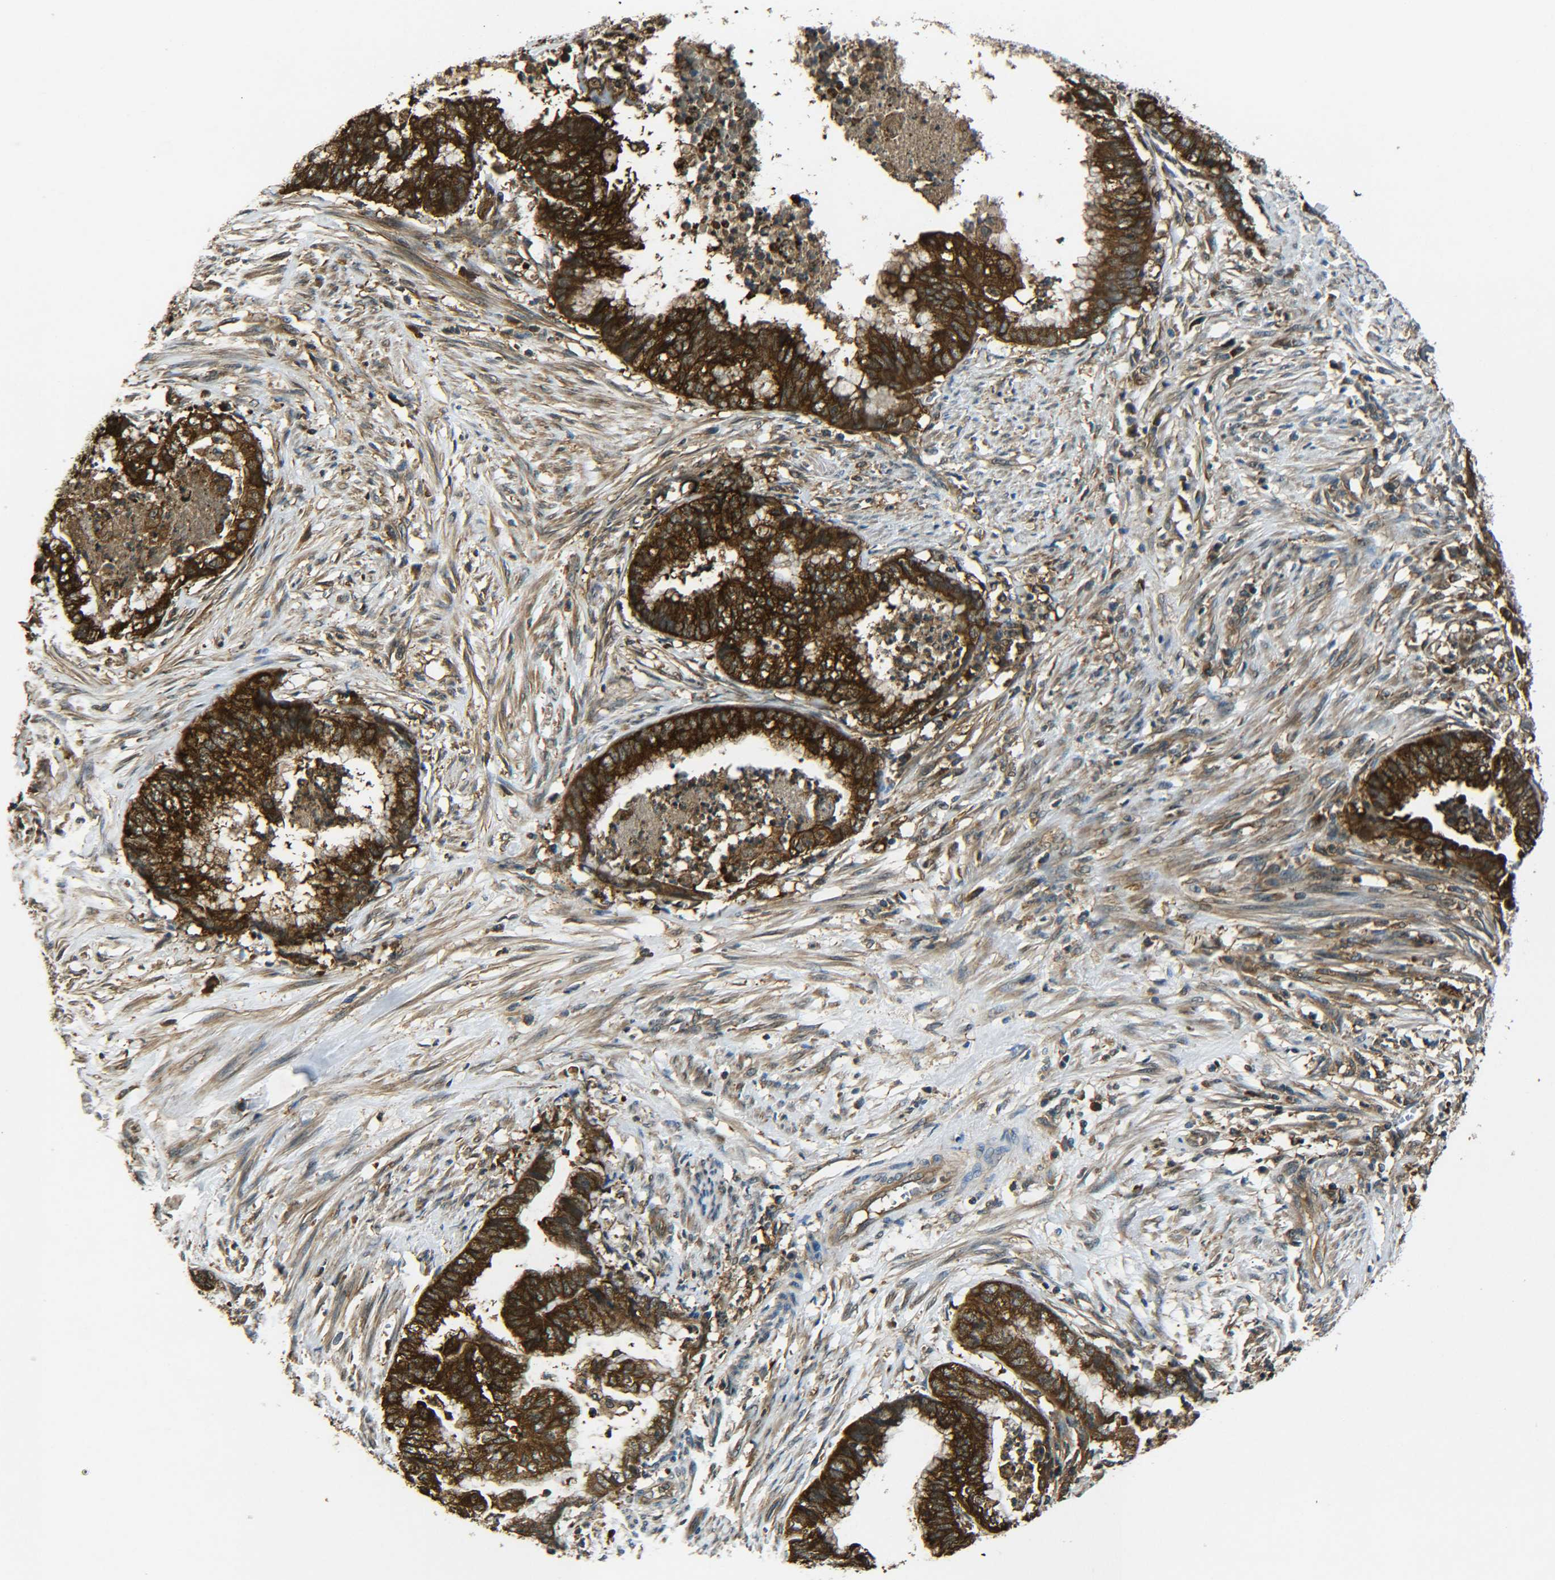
{"staining": {"intensity": "strong", "quantity": ">75%", "location": "cytoplasmic/membranous"}, "tissue": "endometrial cancer", "cell_type": "Tumor cells", "image_type": "cancer", "snomed": [{"axis": "morphology", "description": "Necrosis, NOS"}, {"axis": "morphology", "description": "Adenocarcinoma, NOS"}, {"axis": "topography", "description": "Endometrium"}], "caption": "An immunohistochemistry image of tumor tissue is shown. Protein staining in brown labels strong cytoplasmic/membranous positivity in endometrial cancer within tumor cells.", "gene": "PREB", "patient": {"sex": "female", "age": 79}}